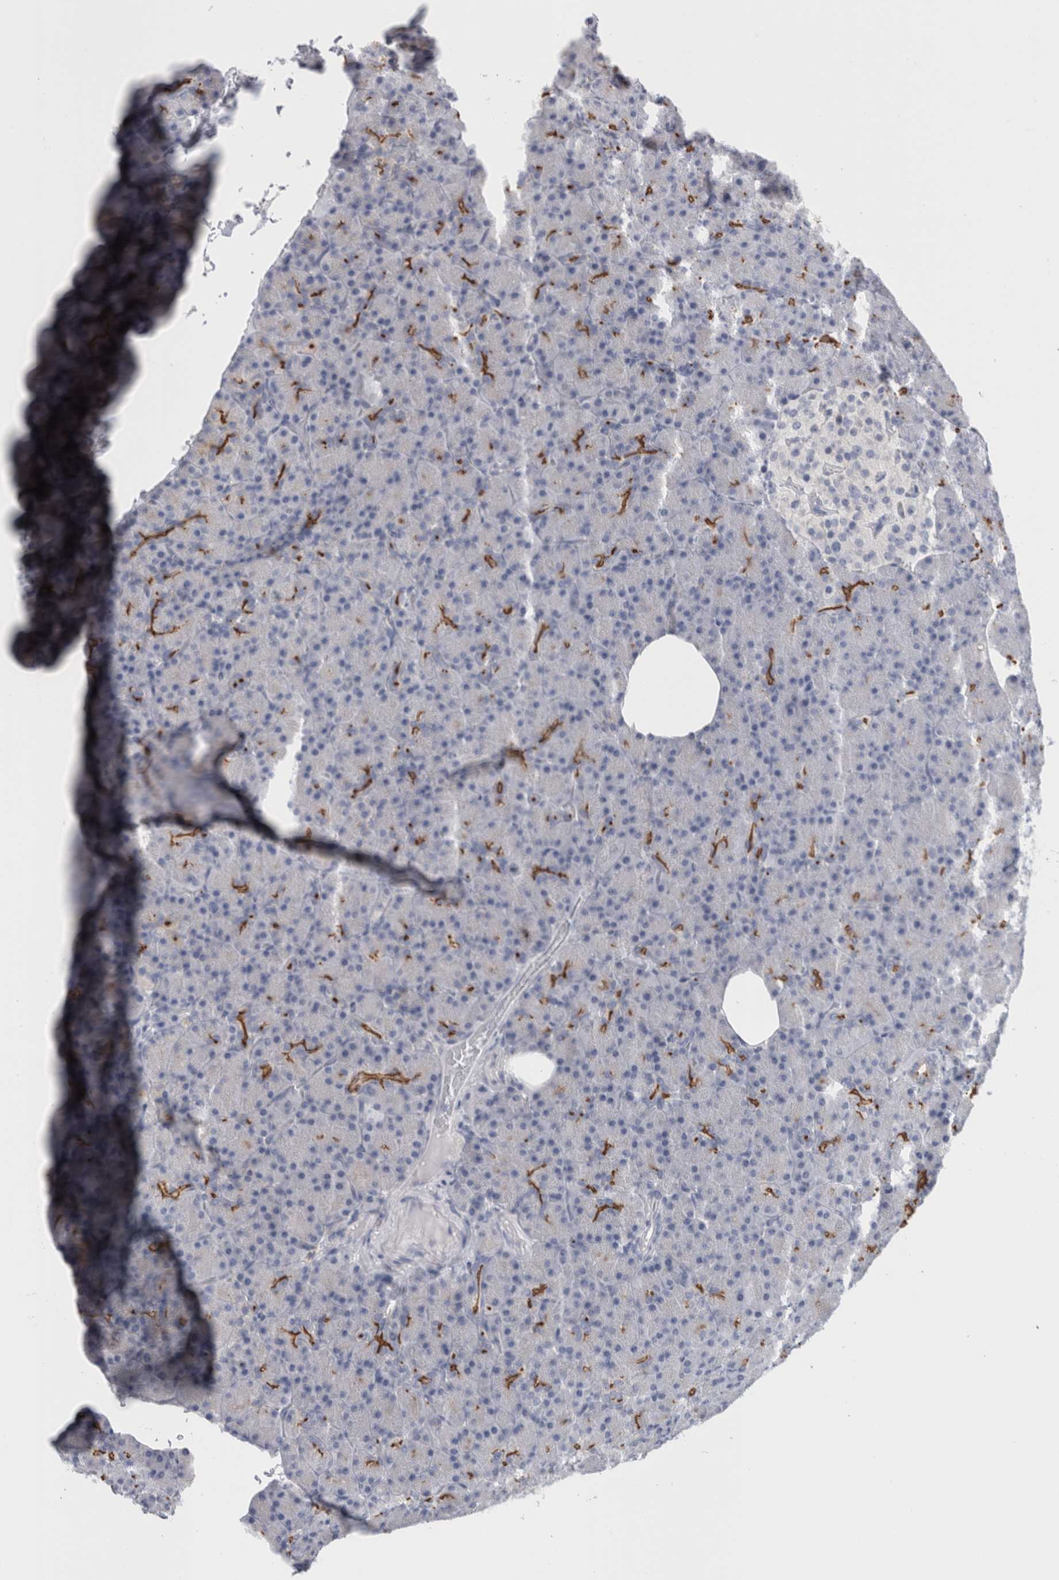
{"staining": {"intensity": "moderate", "quantity": "<25%", "location": "cytoplasmic/membranous"}, "tissue": "pancreas", "cell_type": "Exocrine glandular cells", "image_type": "normal", "snomed": [{"axis": "morphology", "description": "Normal tissue, NOS"}, {"axis": "topography", "description": "Pancreas"}], "caption": "Moderate cytoplasmic/membranous protein expression is seen in approximately <25% of exocrine glandular cells in pancreas.", "gene": "ANKFY1", "patient": {"sex": "female", "age": 43}}